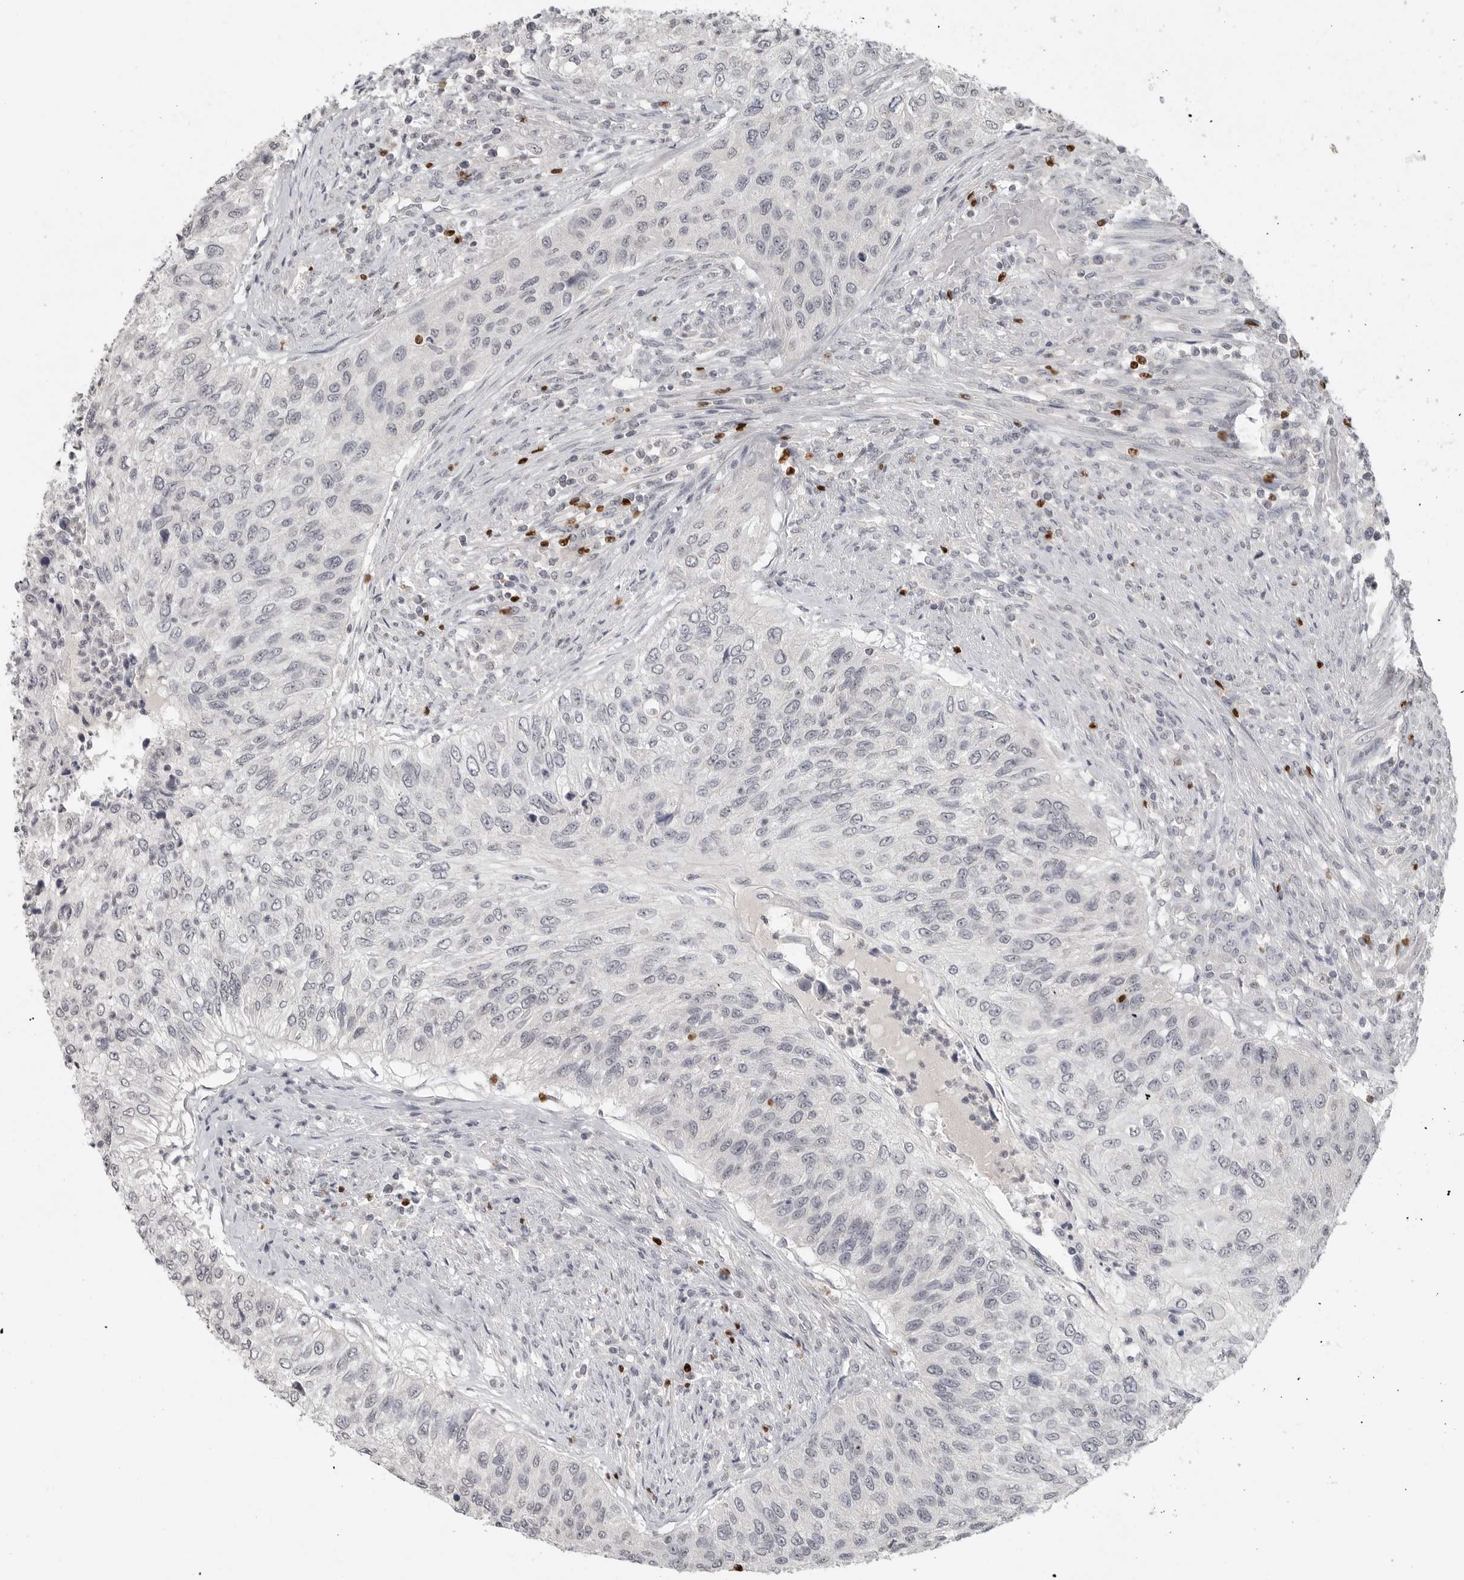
{"staining": {"intensity": "negative", "quantity": "none", "location": "none"}, "tissue": "urothelial cancer", "cell_type": "Tumor cells", "image_type": "cancer", "snomed": [{"axis": "morphology", "description": "Urothelial carcinoma, High grade"}, {"axis": "topography", "description": "Urinary bladder"}], "caption": "IHC of human high-grade urothelial carcinoma displays no positivity in tumor cells.", "gene": "FOXP3", "patient": {"sex": "female", "age": 60}}